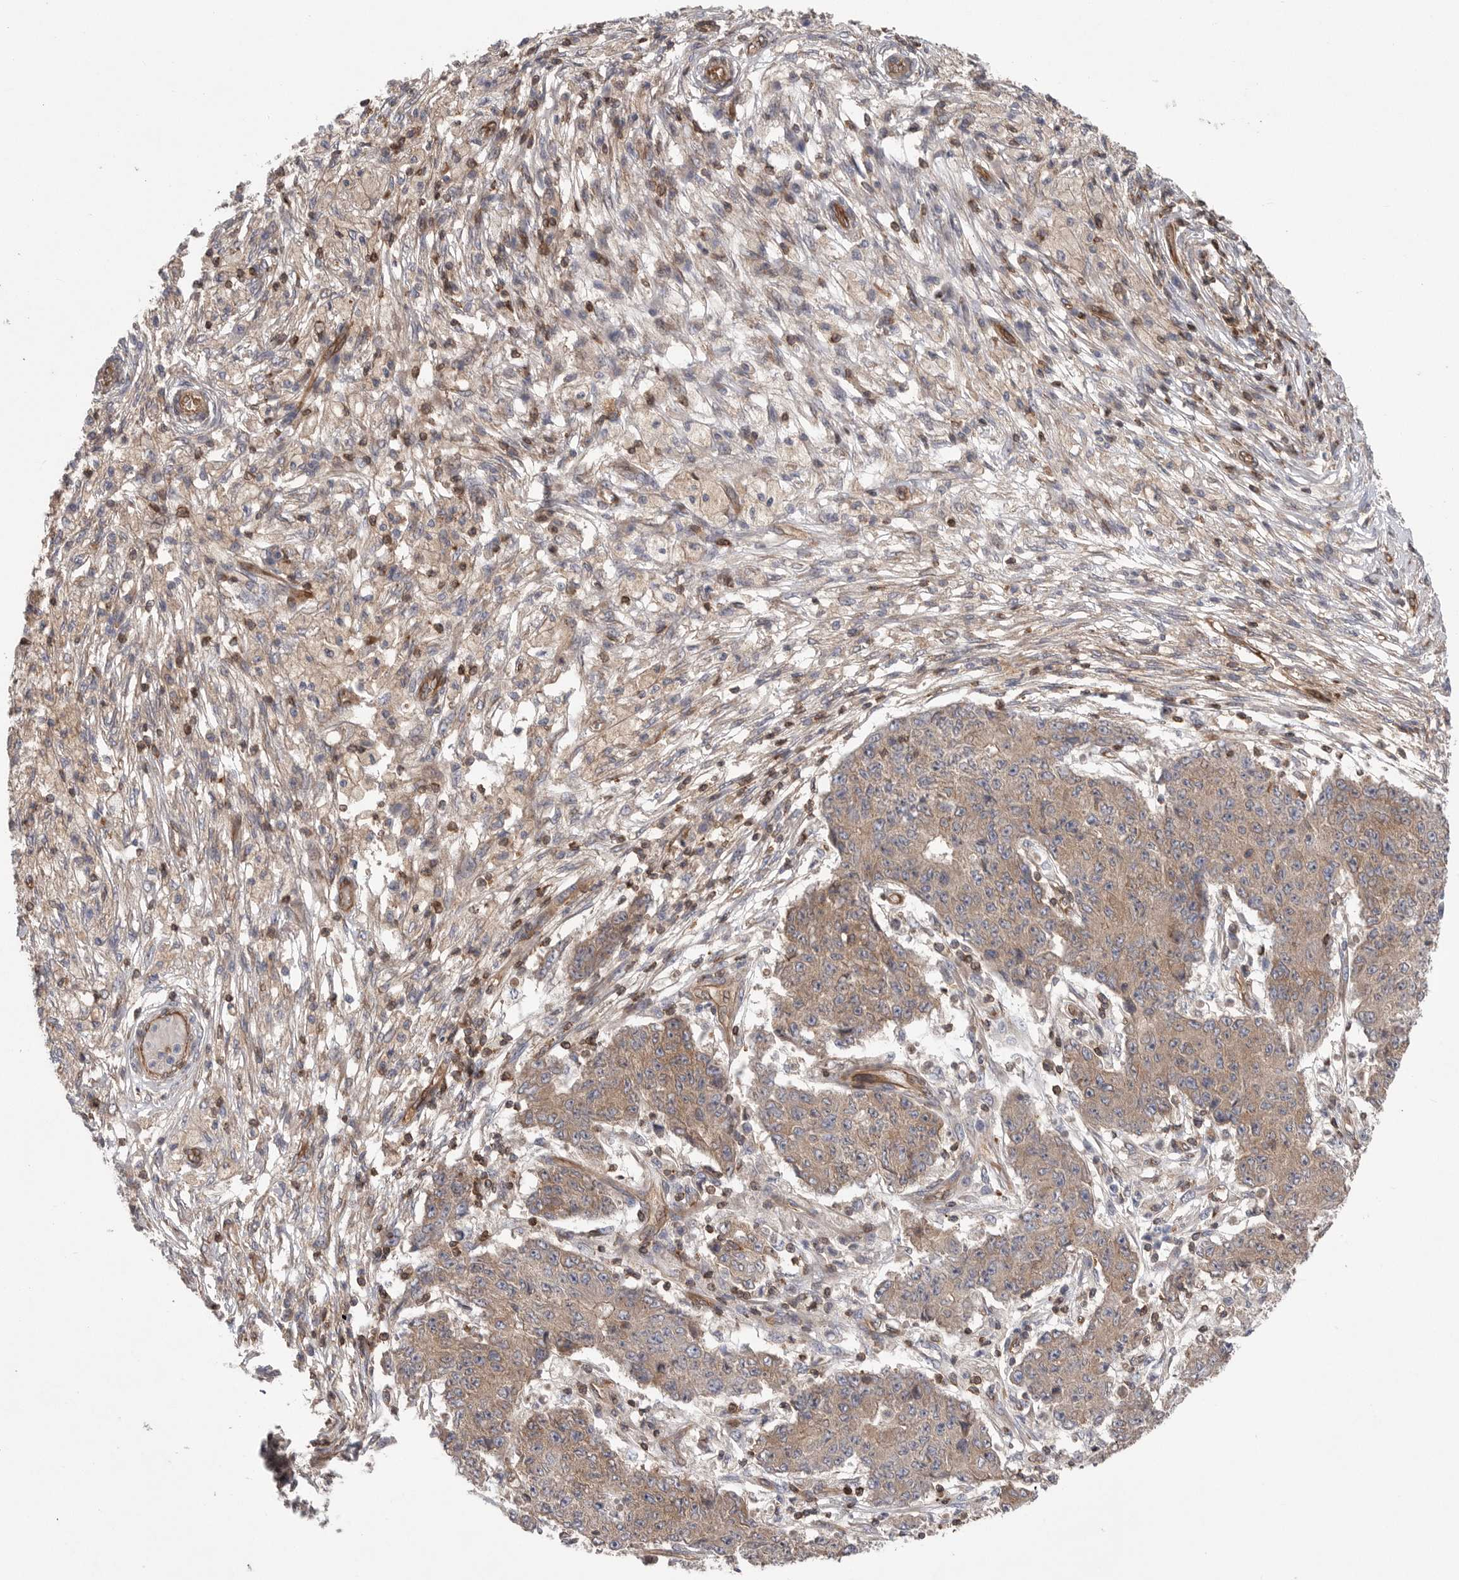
{"staining": {"intensity": "weak", "quantity": ">75%", "location": "cytoplasmic/membranous"}, "tissue": "ovarian cancer", "cell_type": "Tumor cells", "image_type": "cancer", "snomed": [{"axis": "morphology", "description": "Carcinoma, endometroid"}, {"axis": "topography", "description": "Ovary"}], "caption": "DAB (3,3'-diaminobenzidine) immunohistochemical staining of ovarian endometroid carcinoma exhibits weak cytoplasmic/membranous protein expression in approximately >75% of tumor cells.", "gene": "PRKCH", "patient": {"sex": "female", "age": 42}}